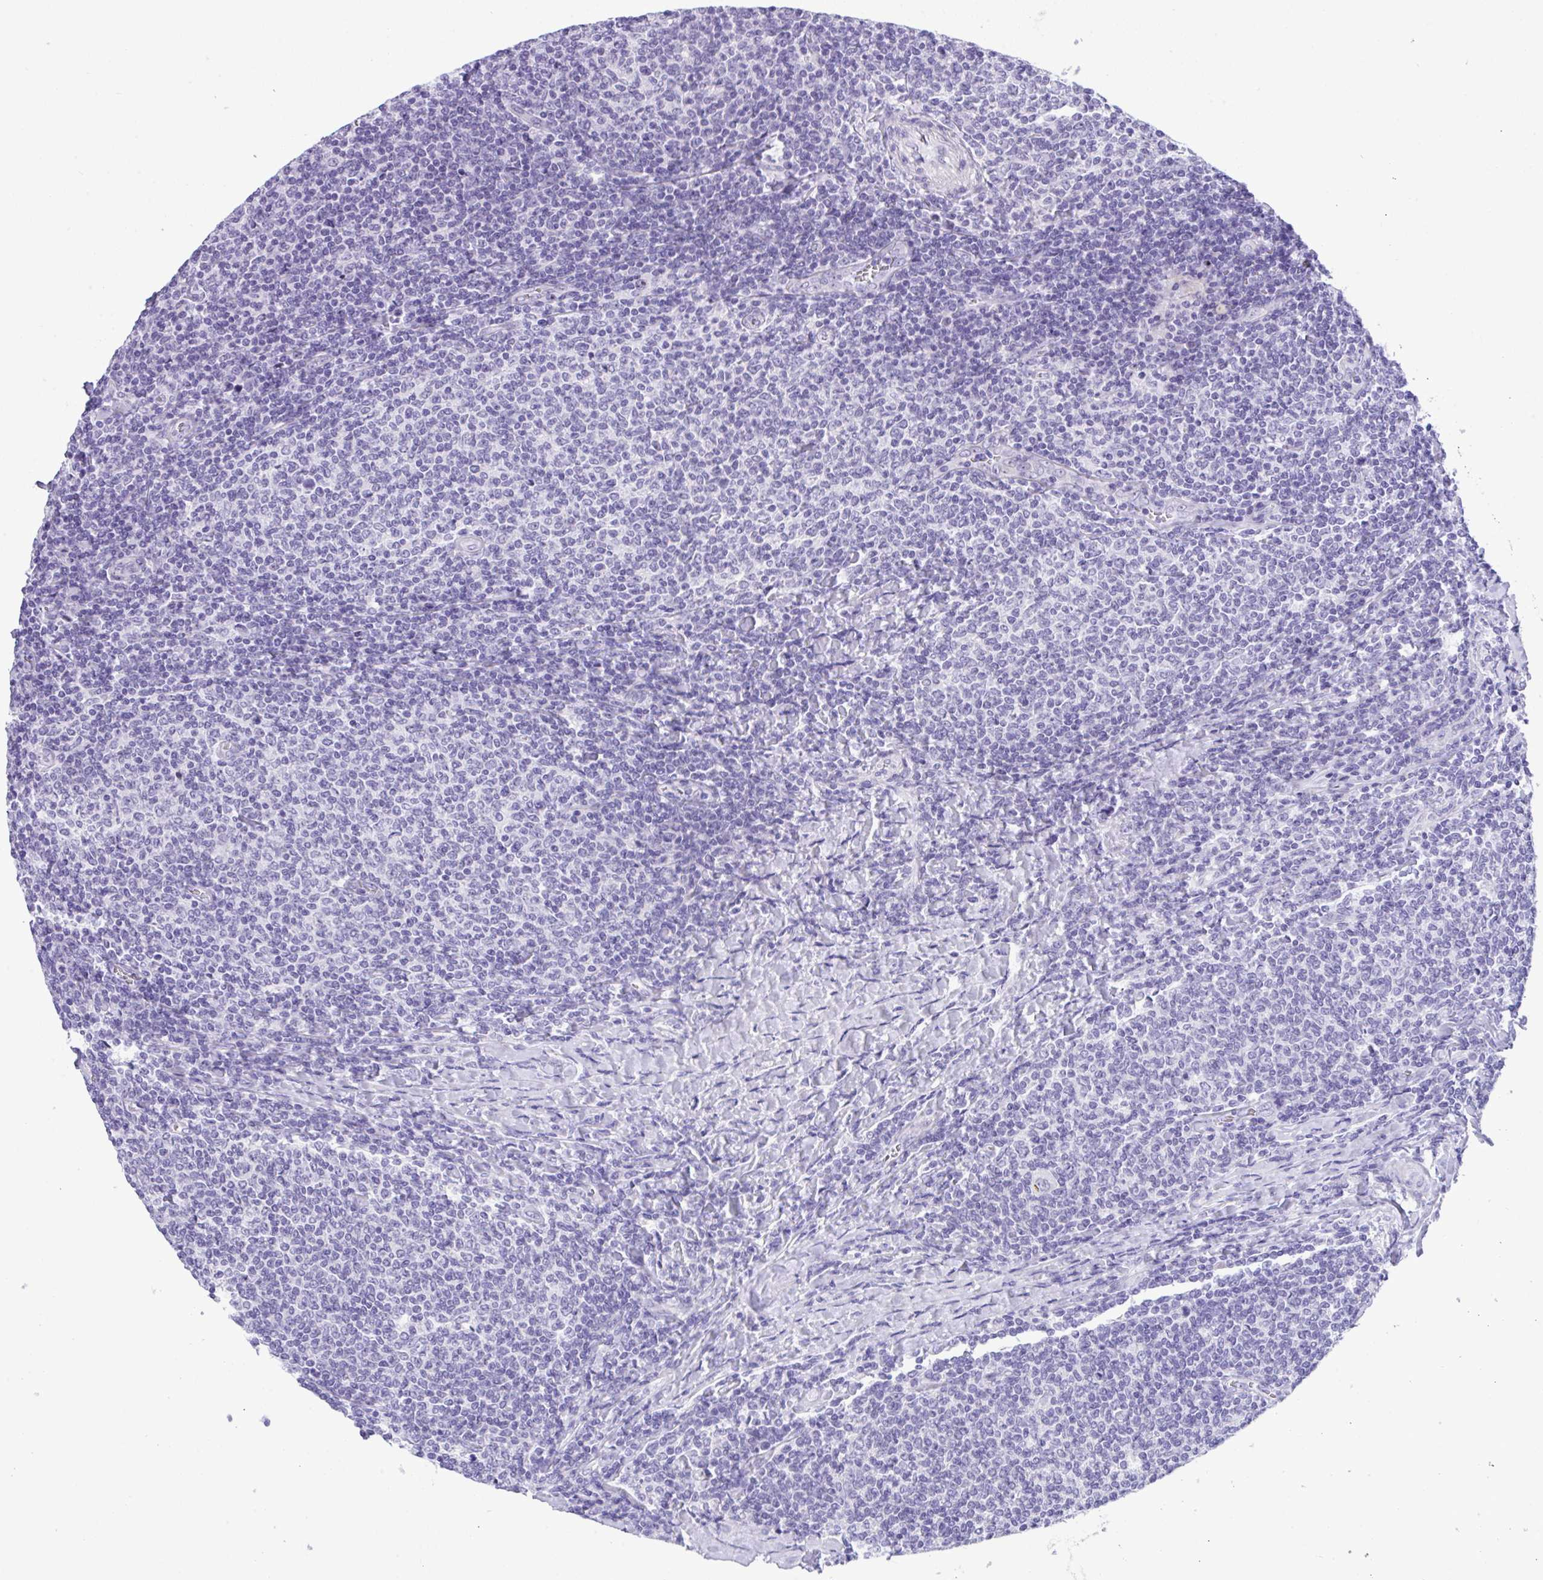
{"staining": {"intensity": "negative", "quantity": "none", "location": "none"}, "tissue": "lymphoma", "cell_type": "Tumor cells", "image_type": "cancer", "snomed": [{"axis": "morphology", "description": "Malignant lymphoma, non-Hodgkin's type, Low grade"}, {"axis": "topography", "description": "Lymph node"}], "caption": "Tumor cells show no significant expression in lymphoma. (Stains: DAB (3,3'-diaminobenzidine) immunohistochemistry (IHC) with hematoxylin counter stain, Microscopy: brightfield microscopy at high magnification).", "gene": "YBX2", "patient": {"sex": "male", "age": 52}}